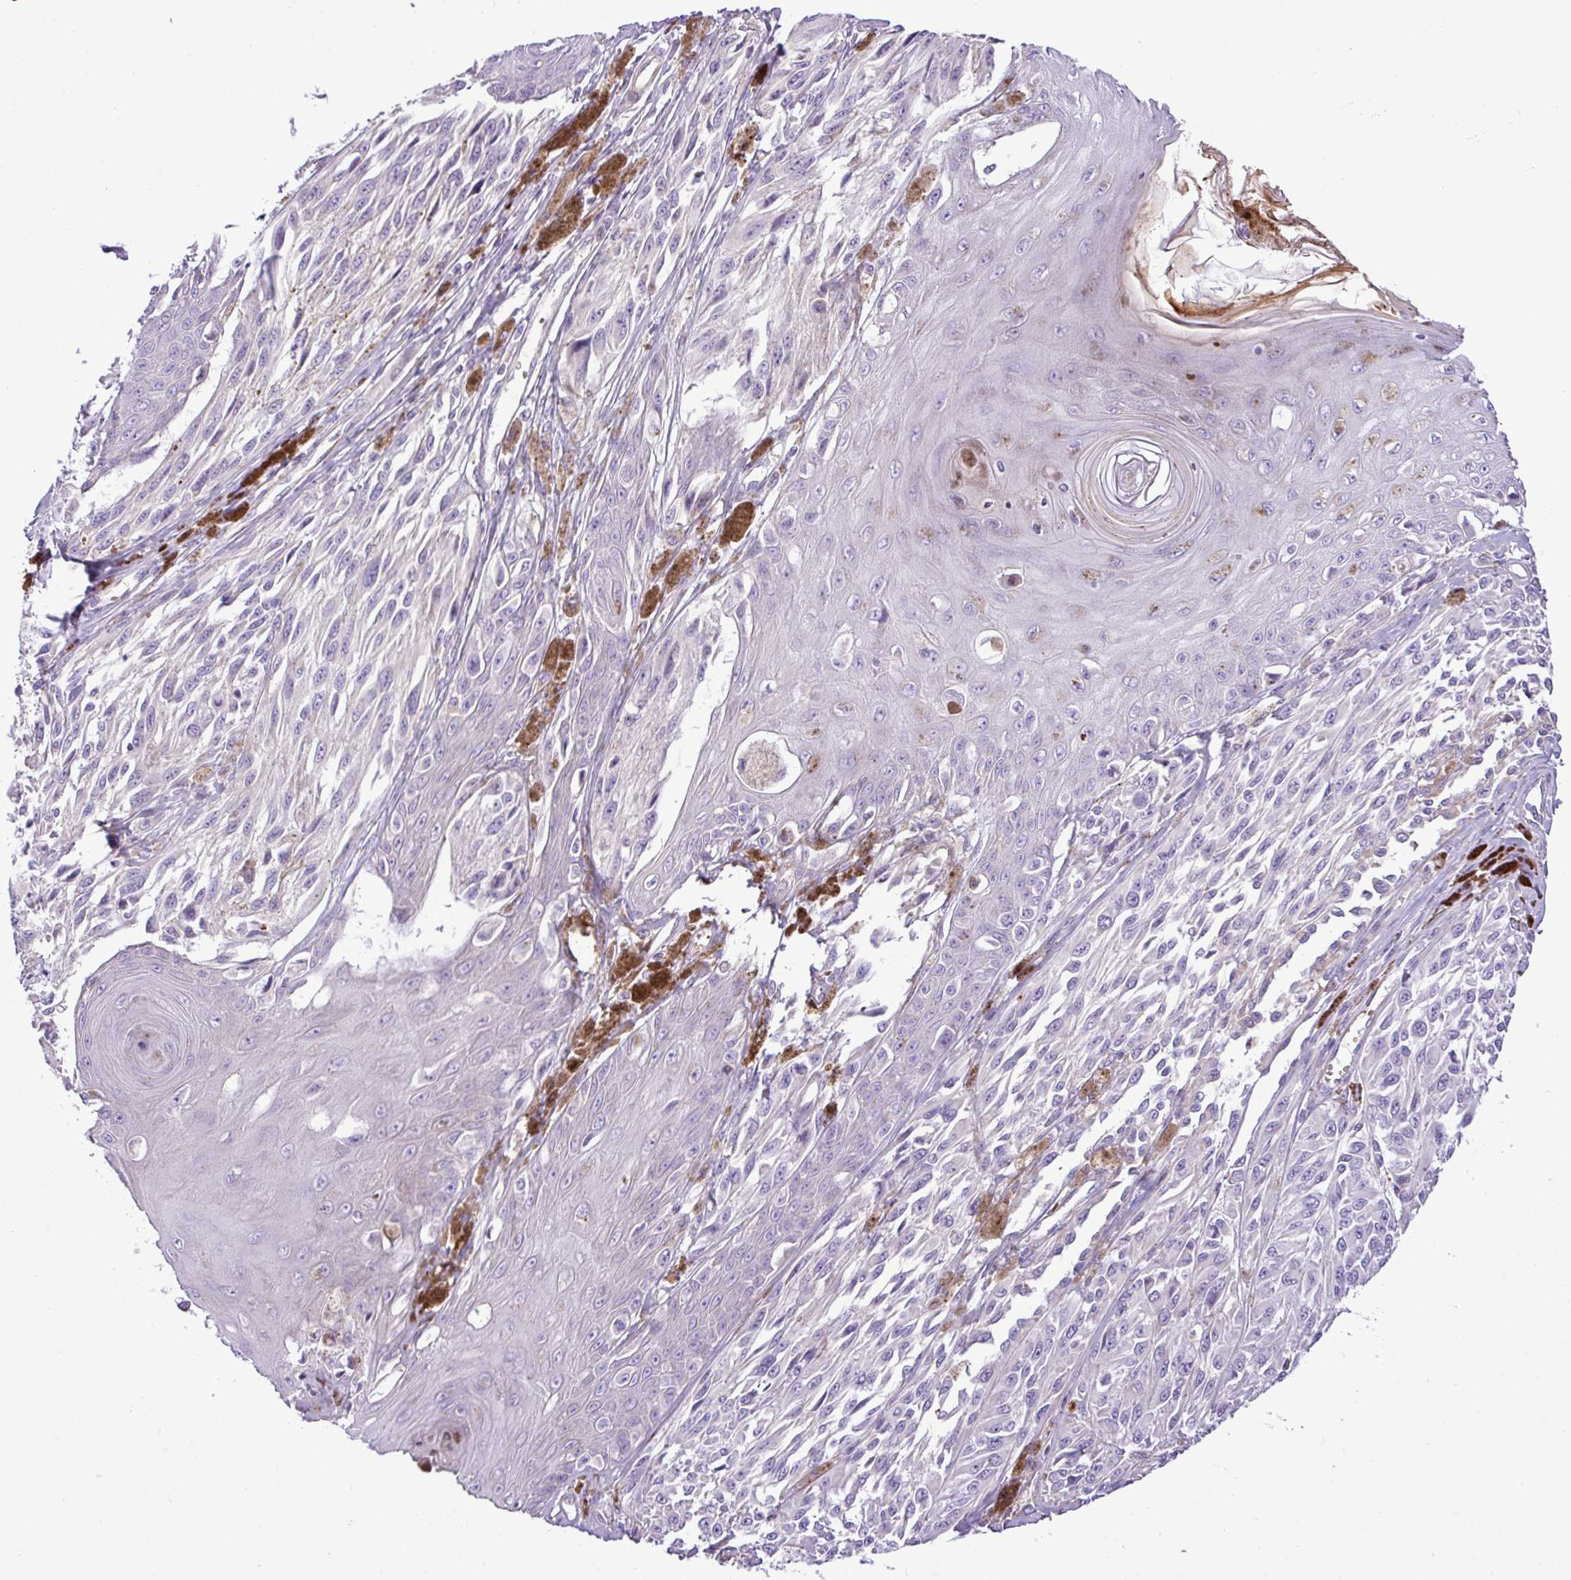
{"staining": {"intensity": "negative", "quantity": "none", "location": "none"}, "tissue": "melanoma", "cell_type": "Tumor cells", "image_type": "cancer", "snomed": [{"axis": "morphology", "description": "Malignant melanoma, NOS"}, {"axis": "topography", "description": "Skin"}], "caption": "Malignant melanoma was stained to show a protein in brown. There is no significant positivity in tumor cells.", "gene": "C11orf91", "patient": {"sex": "male", "age": 94}}